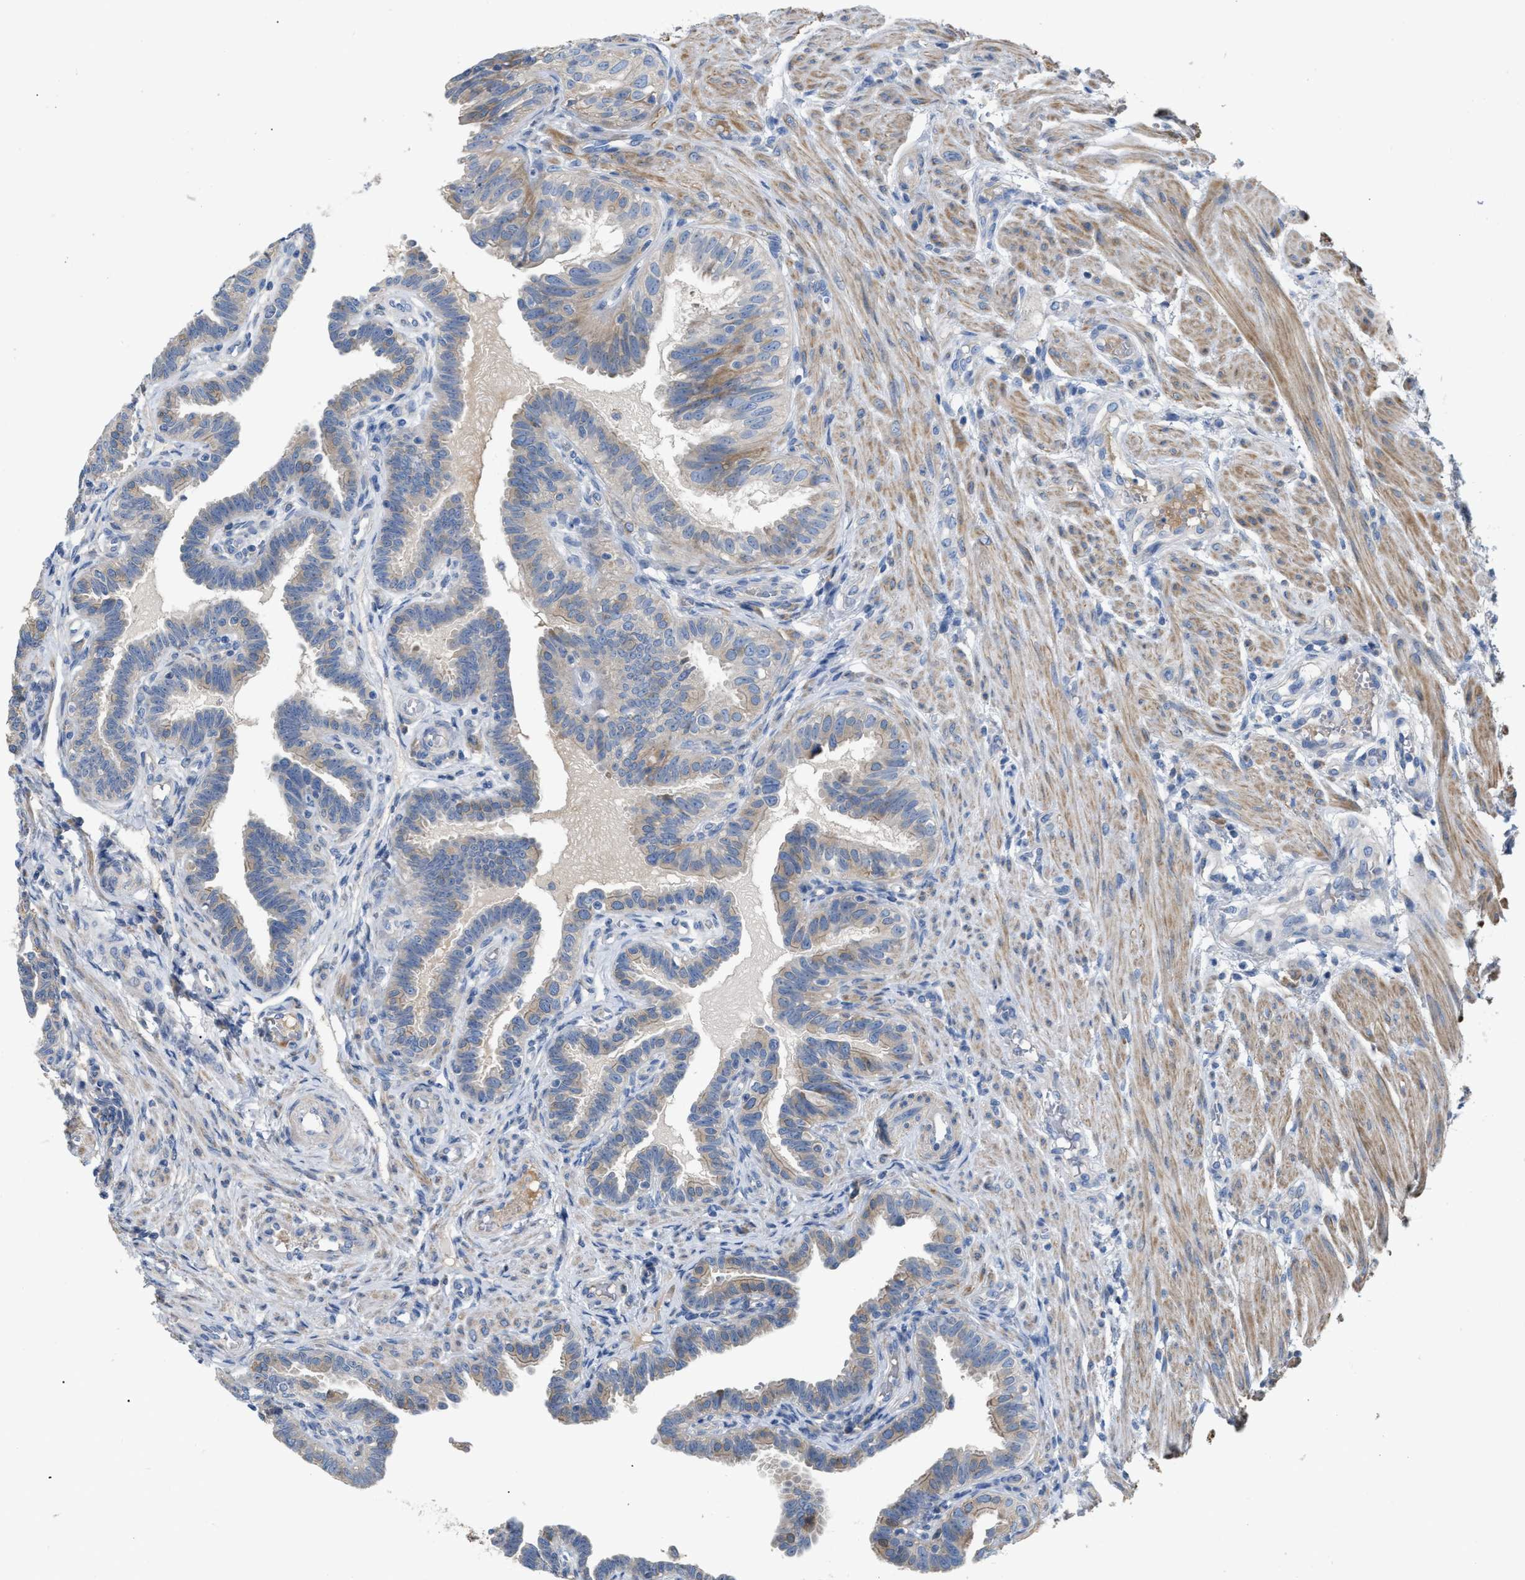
{"staining": {"intensity": "weak", "quantity": "25%-75%", "location": "cytoplasmic/membranous"}, "tissue": "fallopian tube", "cell_type": "Glandular cells", "image_type": "normal", "snomed": [{"axis": "morphology", "description": "Normal tissue, NOS"}, {"axis": "topography", "description": "Fallopian tube"}, {"axis": "topography", "description": "Placenta"}], "caption": "Protein expression analysis of unremarkable human fallopian tube reveals weak cytoplasmic/membranous expression in about 25%-75% of glandular cells. (Brightfield microscopy of DAB IHC at high magnification).", "gene": "DHX58", "patient": {"sex": "female", "age": 34}}